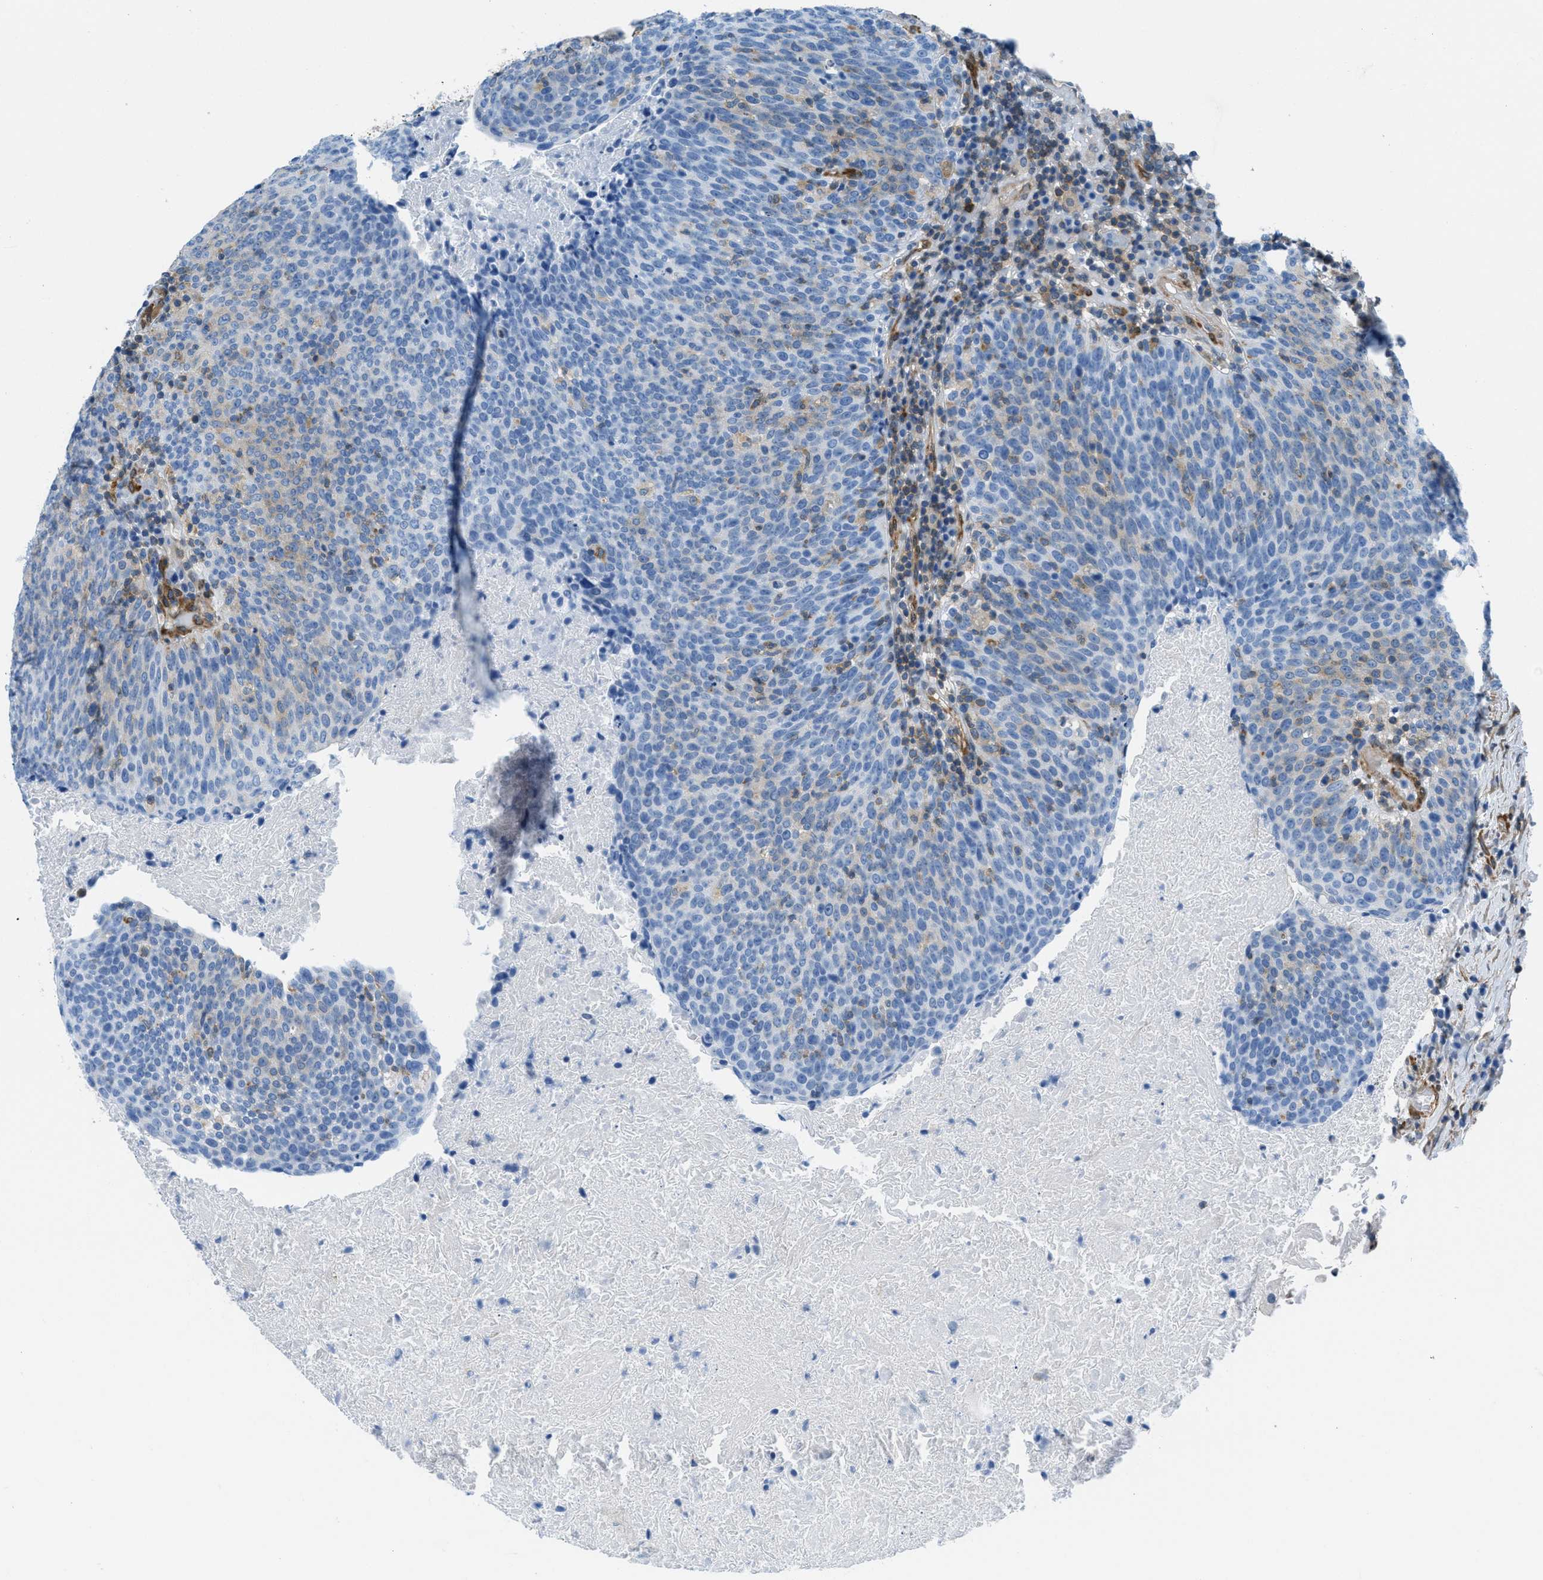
{"staining": {"intensity": "weak", "quantity": "25%-75%", "location": "cytoplasmic/membranous"}, "tissue": "head and neck cancer", "cell_type": "Tumor cells", "image_type": "cancer", "snomed": [{"axis": "morphology", "description": "Squamous cell carcinoma, NOS"}, {"axis": "topography", "description": "Head-Neck"}], "caption": "Protein staining reveals weak cytoplasmic/membranous staining in about 25%-75% of tumor cells in squamous cell carcinoma (head and neck).", "gene": "MAPRE2", "patient": {"sex": "male", "age": 62}}